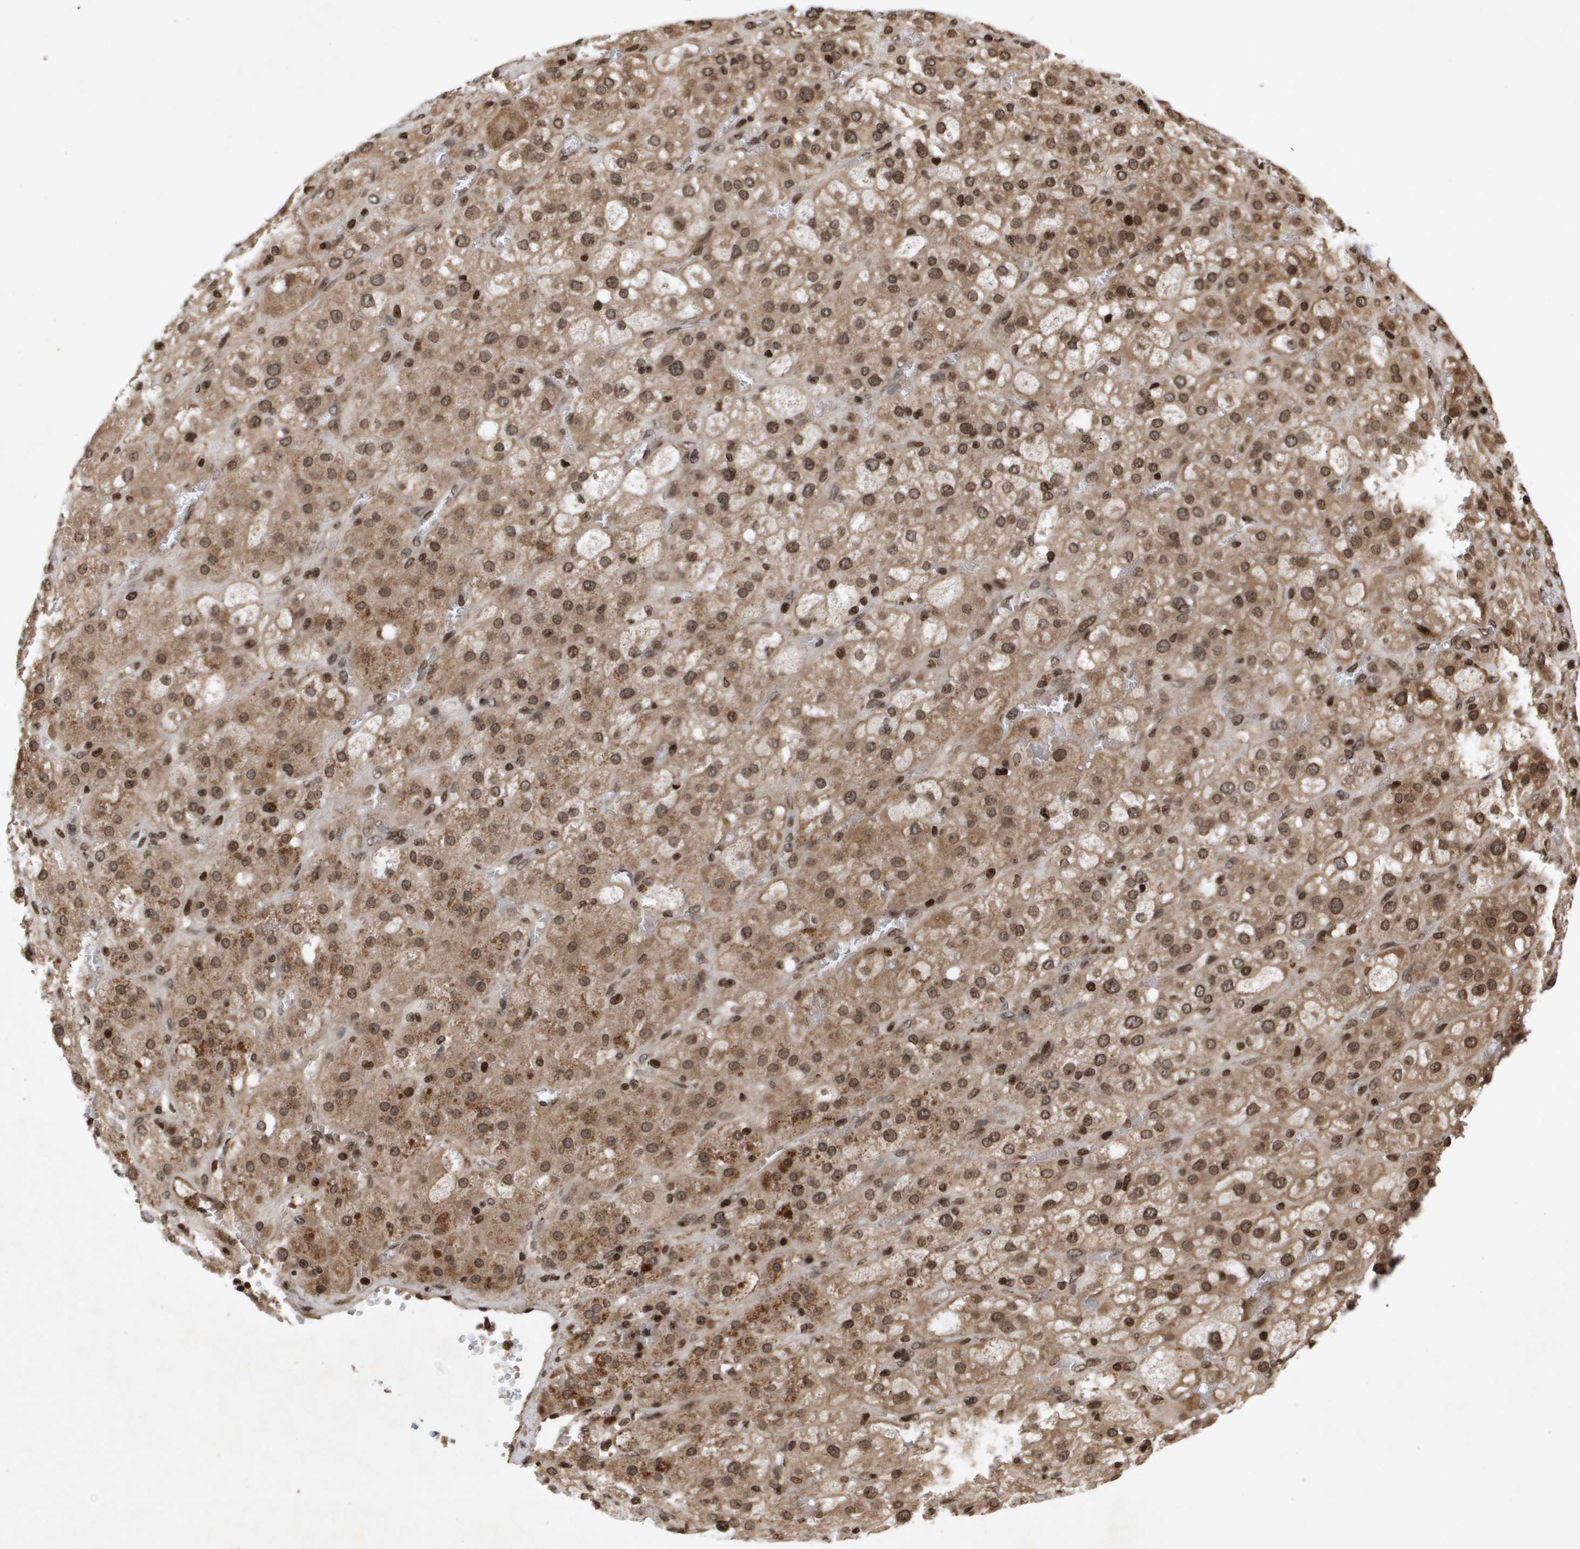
{"staining": {"intensity": "moderate", "quantity": ">75%", "location": "cytoplasmic/membranous,nuclear"}, "tissue": "adrenal gland", "cell_type": "Glandular cells", "image_type": "normal", "snomed": [{"axis": "morphology", "description": "Normal tissue, NOS"}, {"axis": "topography", "description": "Adrenal gland"}], "caption": "Immunohistochemistry (IHC) staining of benign adrenal gland, which displays medium levels of moderate cytoplasmic/membranous,nuclear staining in approximately >75% of glandular cells indicating moderate cytoplasmic/membranous,nuclear protein positivity. The staining was performed using DAB (3,3'-diaminobenzidine) (brown) for protein detection and nuclei were counterstained in hematoxylin (blue).", "gene": "HSPA6", "patient": {"sex": "female", "age": 47}}